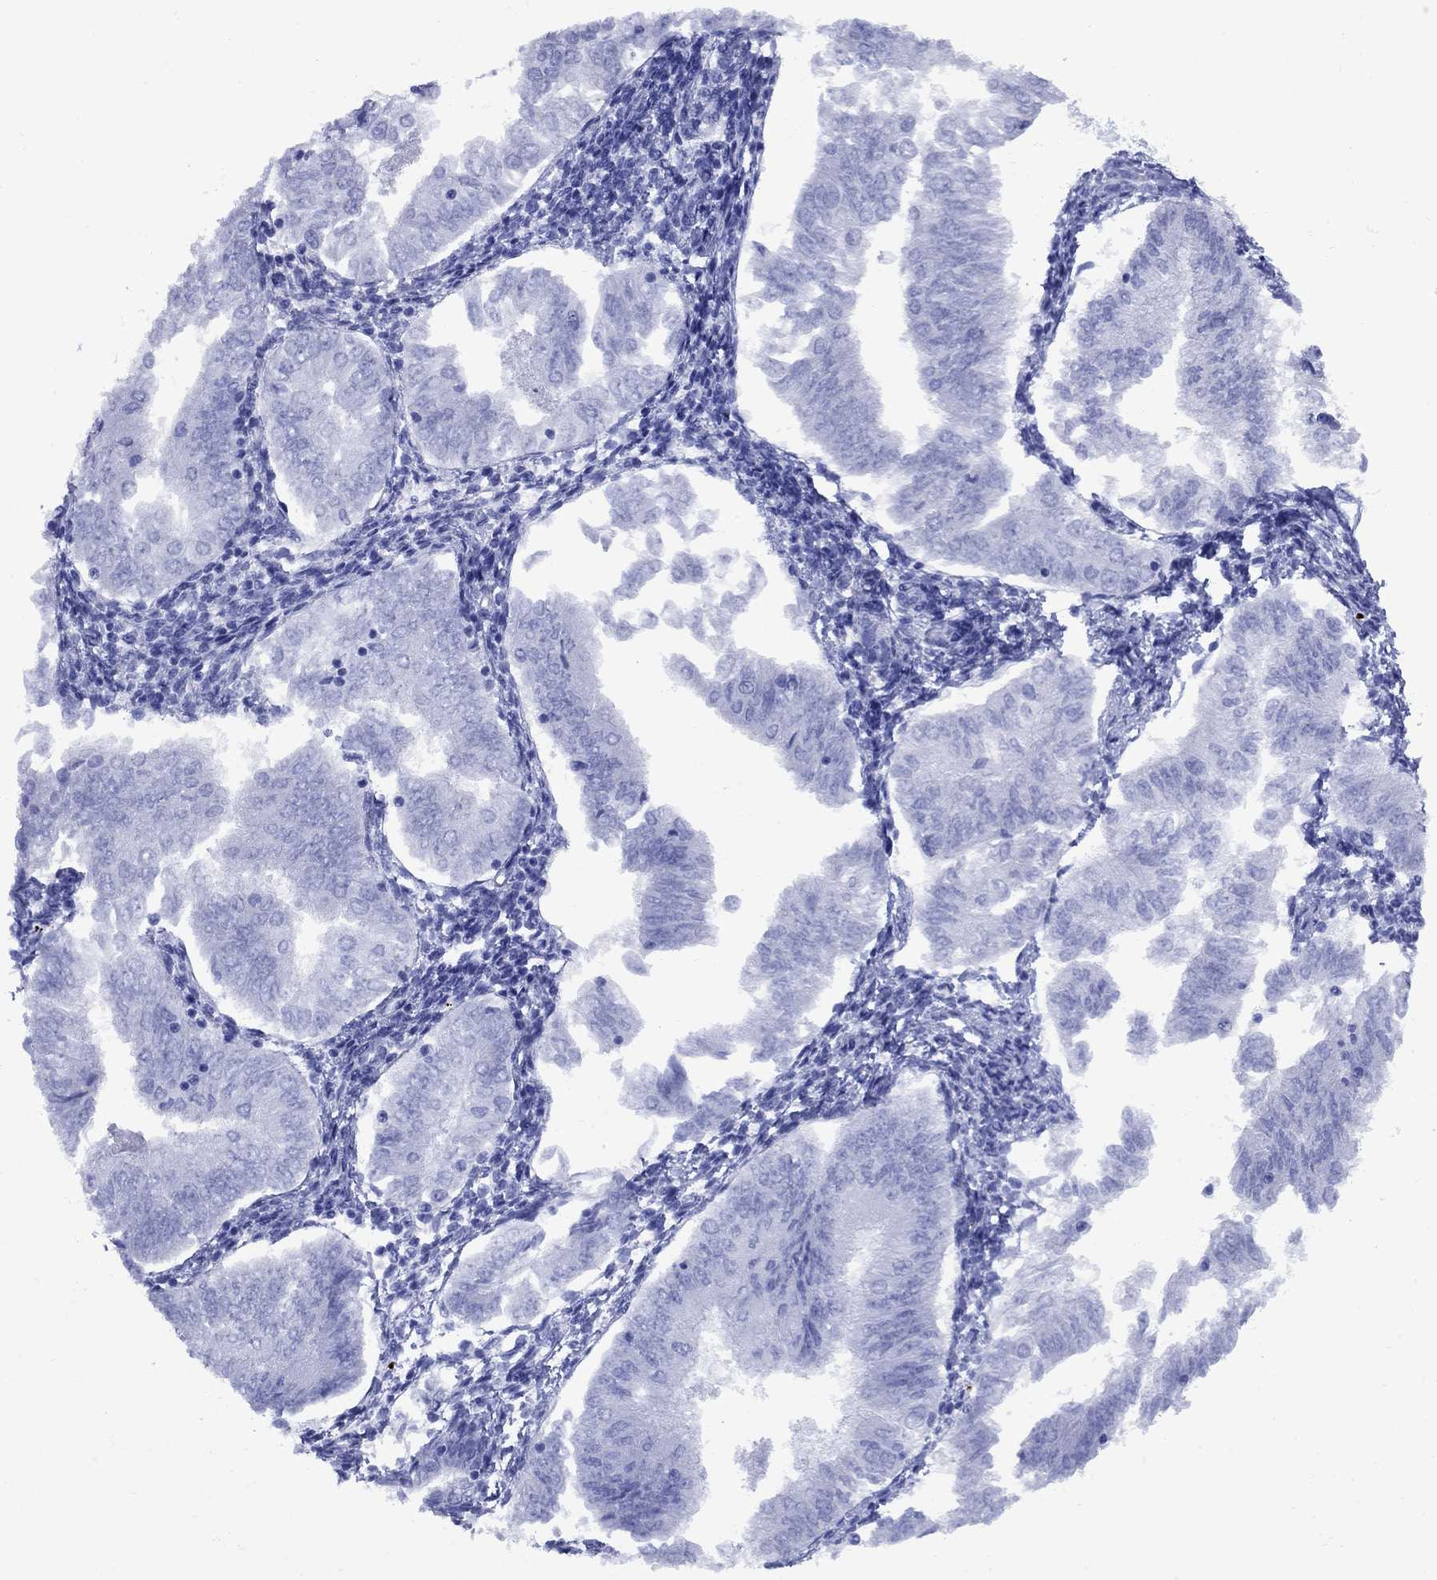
{"staining": {"intensity": "negative", "quantity": "none", "location": "none"}, "tissue": "endometrial cancer", "cell_type": "Tumor cells", "image_type": "cancer", "snomed": [{"axis": "morphology", "description": "Adenocarcinoma, NOS"}, {"axis": "topography", "description": "Endometrium"}], "caption": "Adenocarcinoma (endometrial) was stained to show a protein in brown. There is no significant staining in tumor cells. Nuclei are stained in blue.", "gene": "SMCP", "patient": {"sex": "female", "age": 53}}